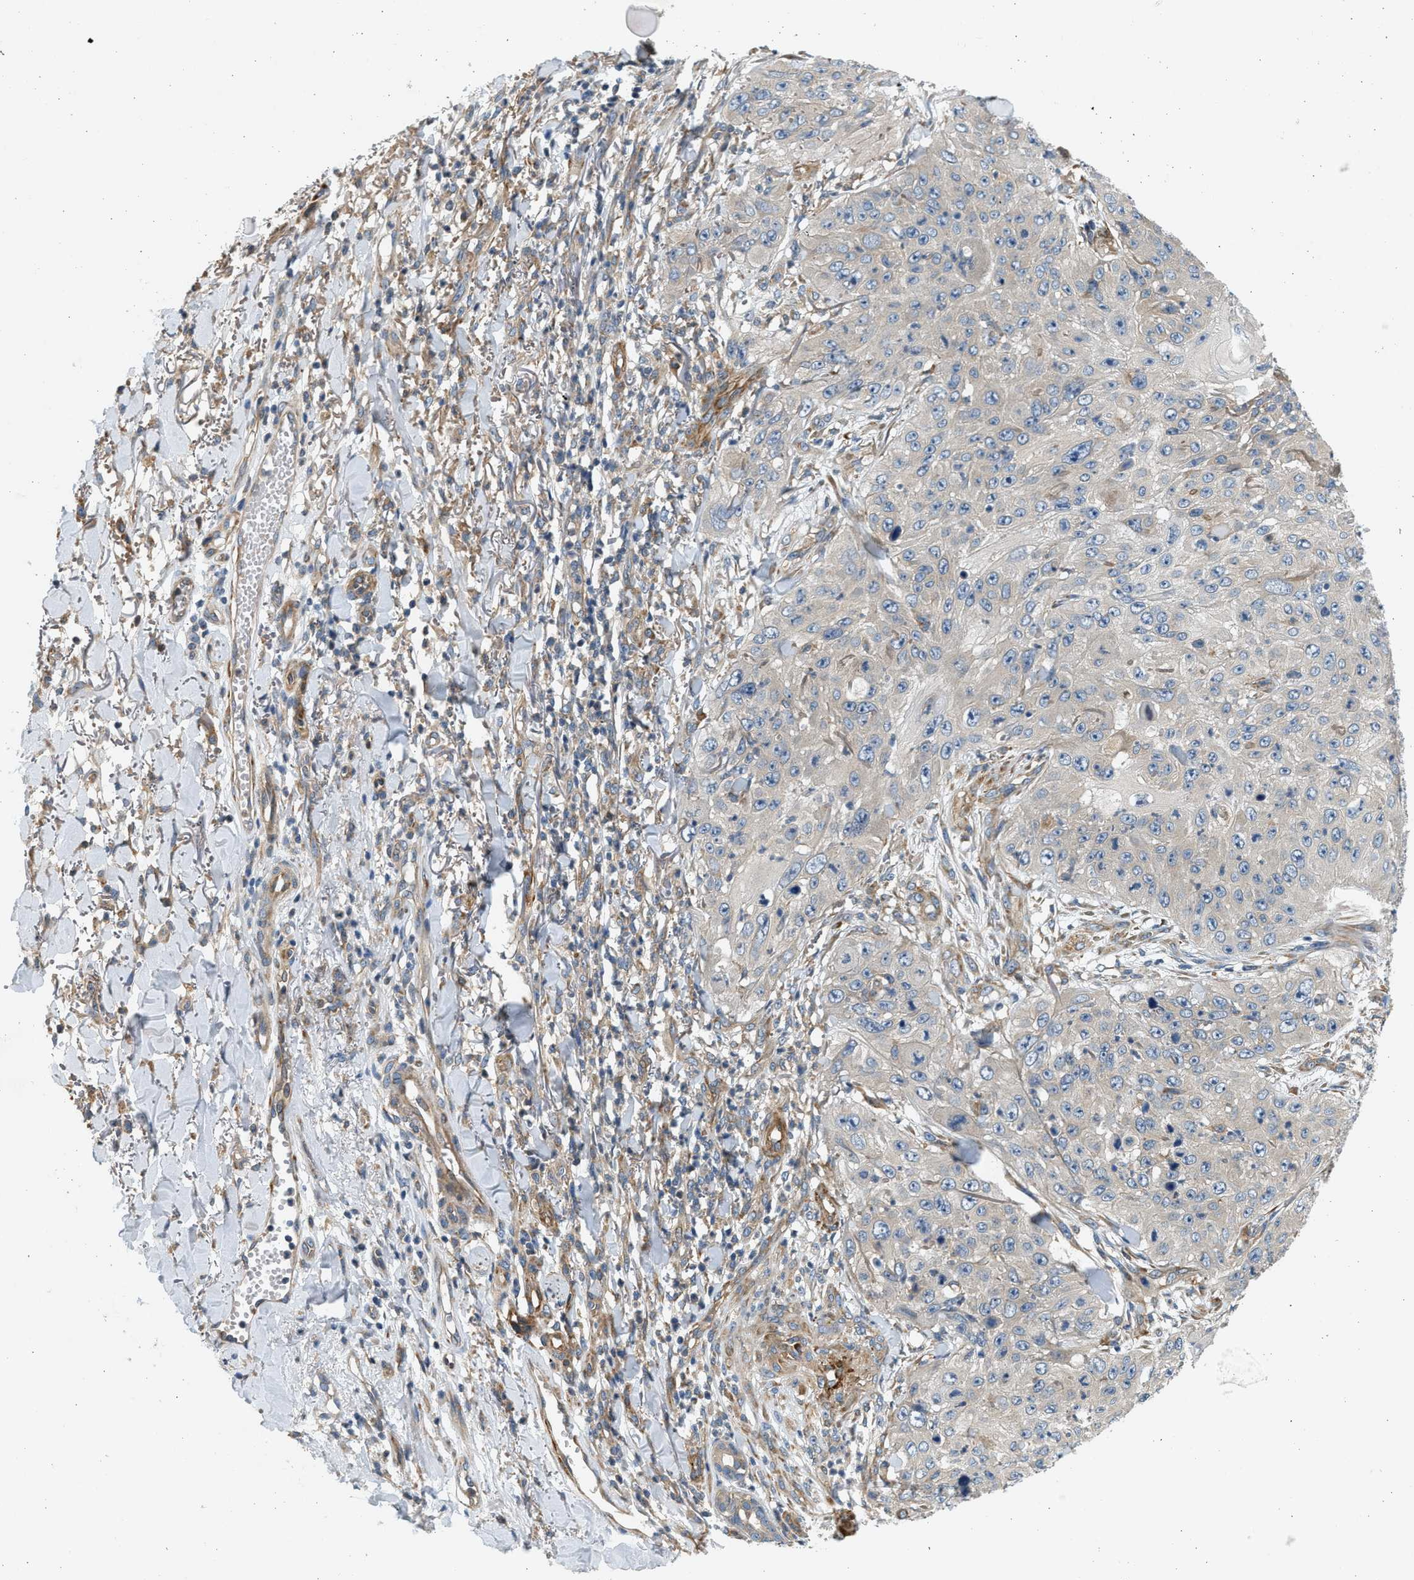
{"staining": {"intensity": "negative", "quantity": "none", "location": "none"}, "tissue": "skin cancer", "cell_type": "Tumor cells", "image_type": "cancer", "snomed": [{"axis": "morphology", "description": "Squamous cell carcinoma, NOS"}, {"axis": "topography", "description": "Skin"}], "caption": "Image shows no protein staining in tumor cells of skin squamous cell carcinoma tissue.", "gene": "KDELR2", "patient": {"sex": "female", "age": 80}}